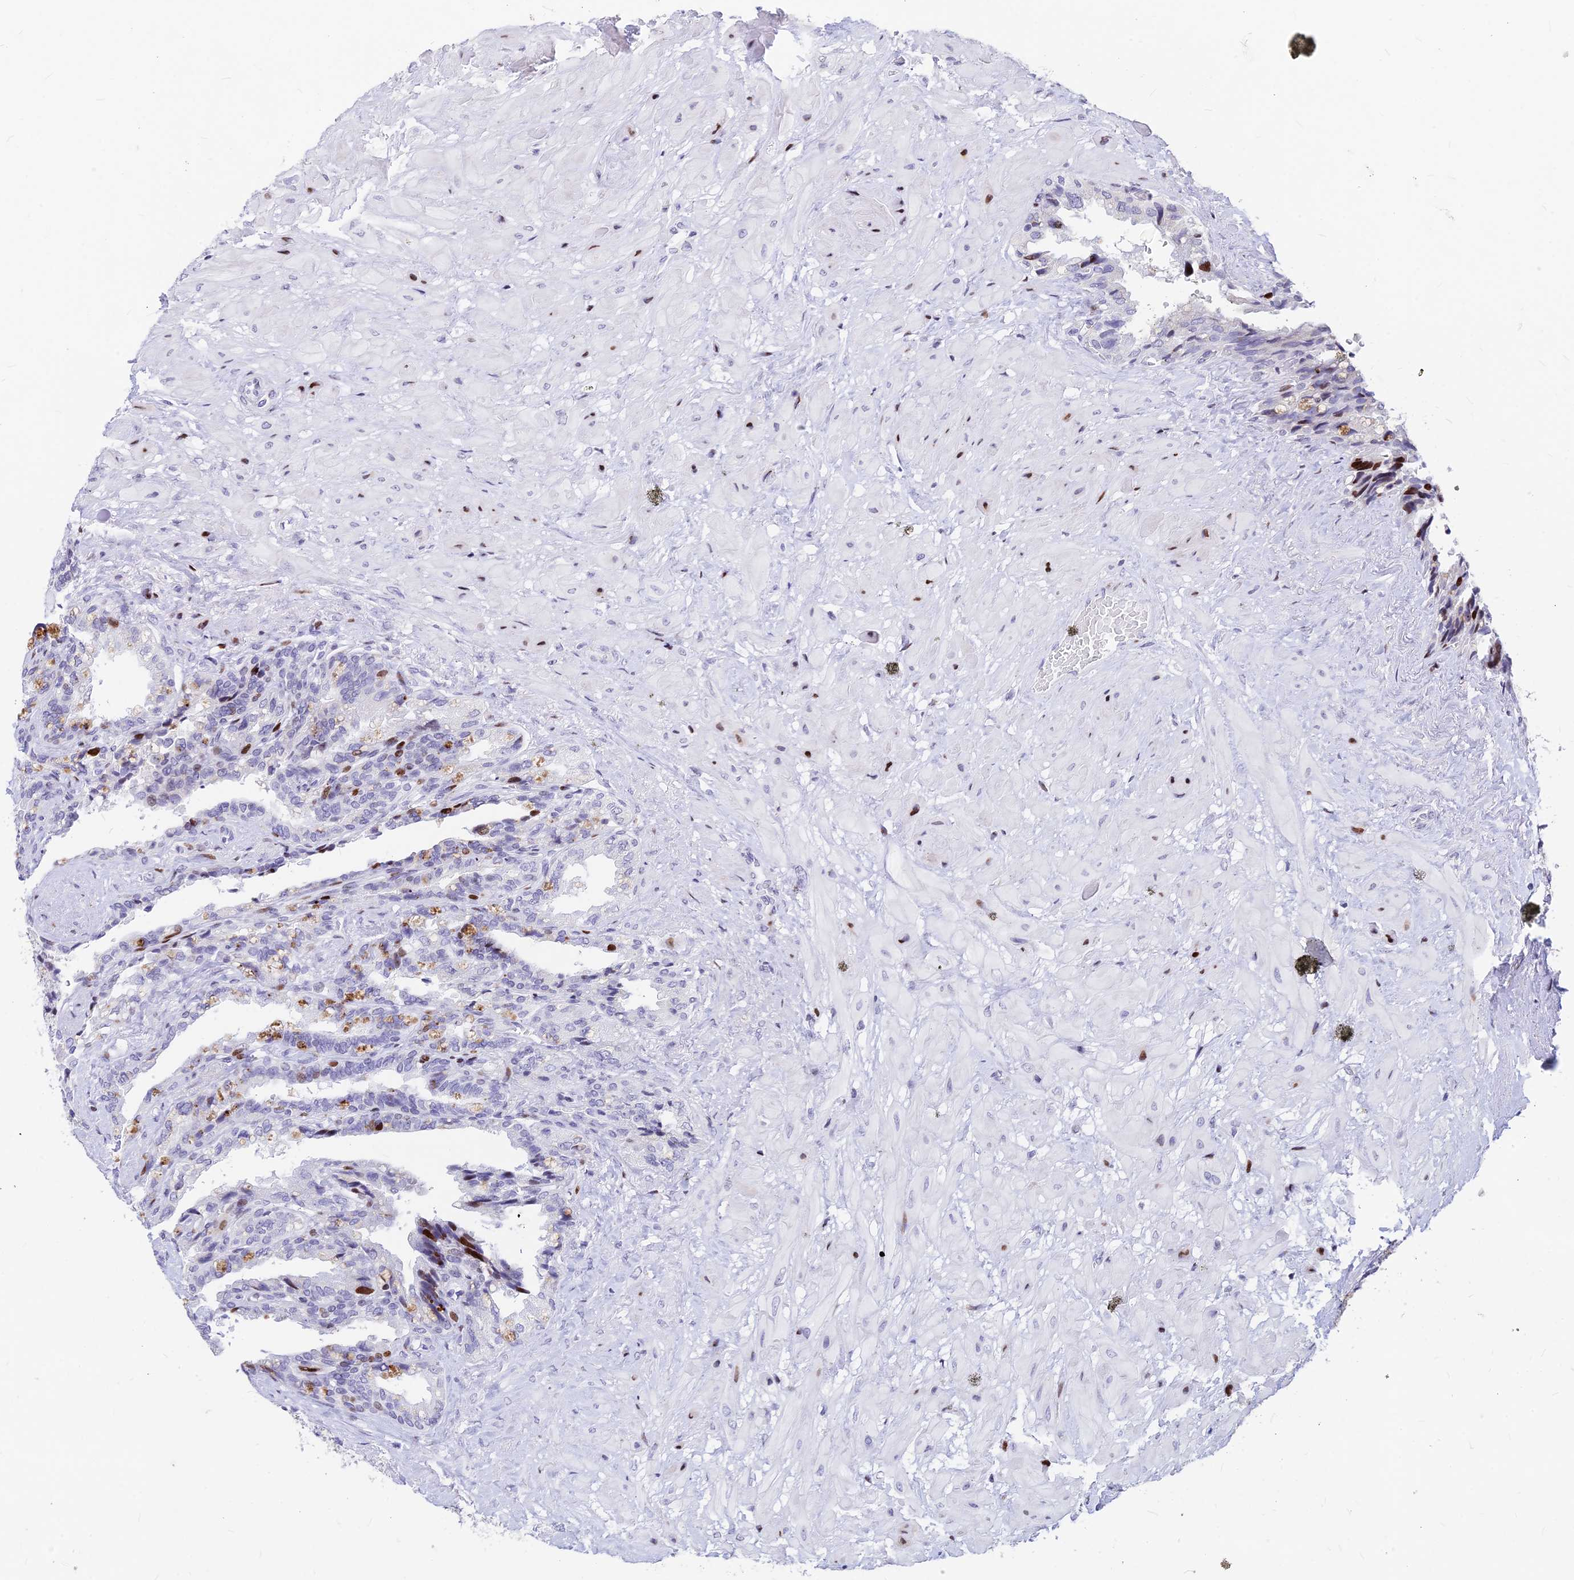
{"staining": {"intensity": "moderate", "quantity": "<25%", "location": "nuclear"}, "tissue": "seminal vesicle", "cell_type": "Glandular cells", "image_type": "normal", "snomed": [{"axis": "morphology", "description": "Normal tissue, NOS"}, {"axis": "topography", "description": "Seminal veicle"}, {"axis": "topography", "description": "Peripheral nerve tissue"}], "caption": "The immunohistochemical stain highlights moderate nuclear expression in glandular cells of normal seminal vesicle. Ihc stains the protein in brown and the nuclei are stained blue.", "gene": "PRPS1", "patient": {"sex": "male", "age": 60}}